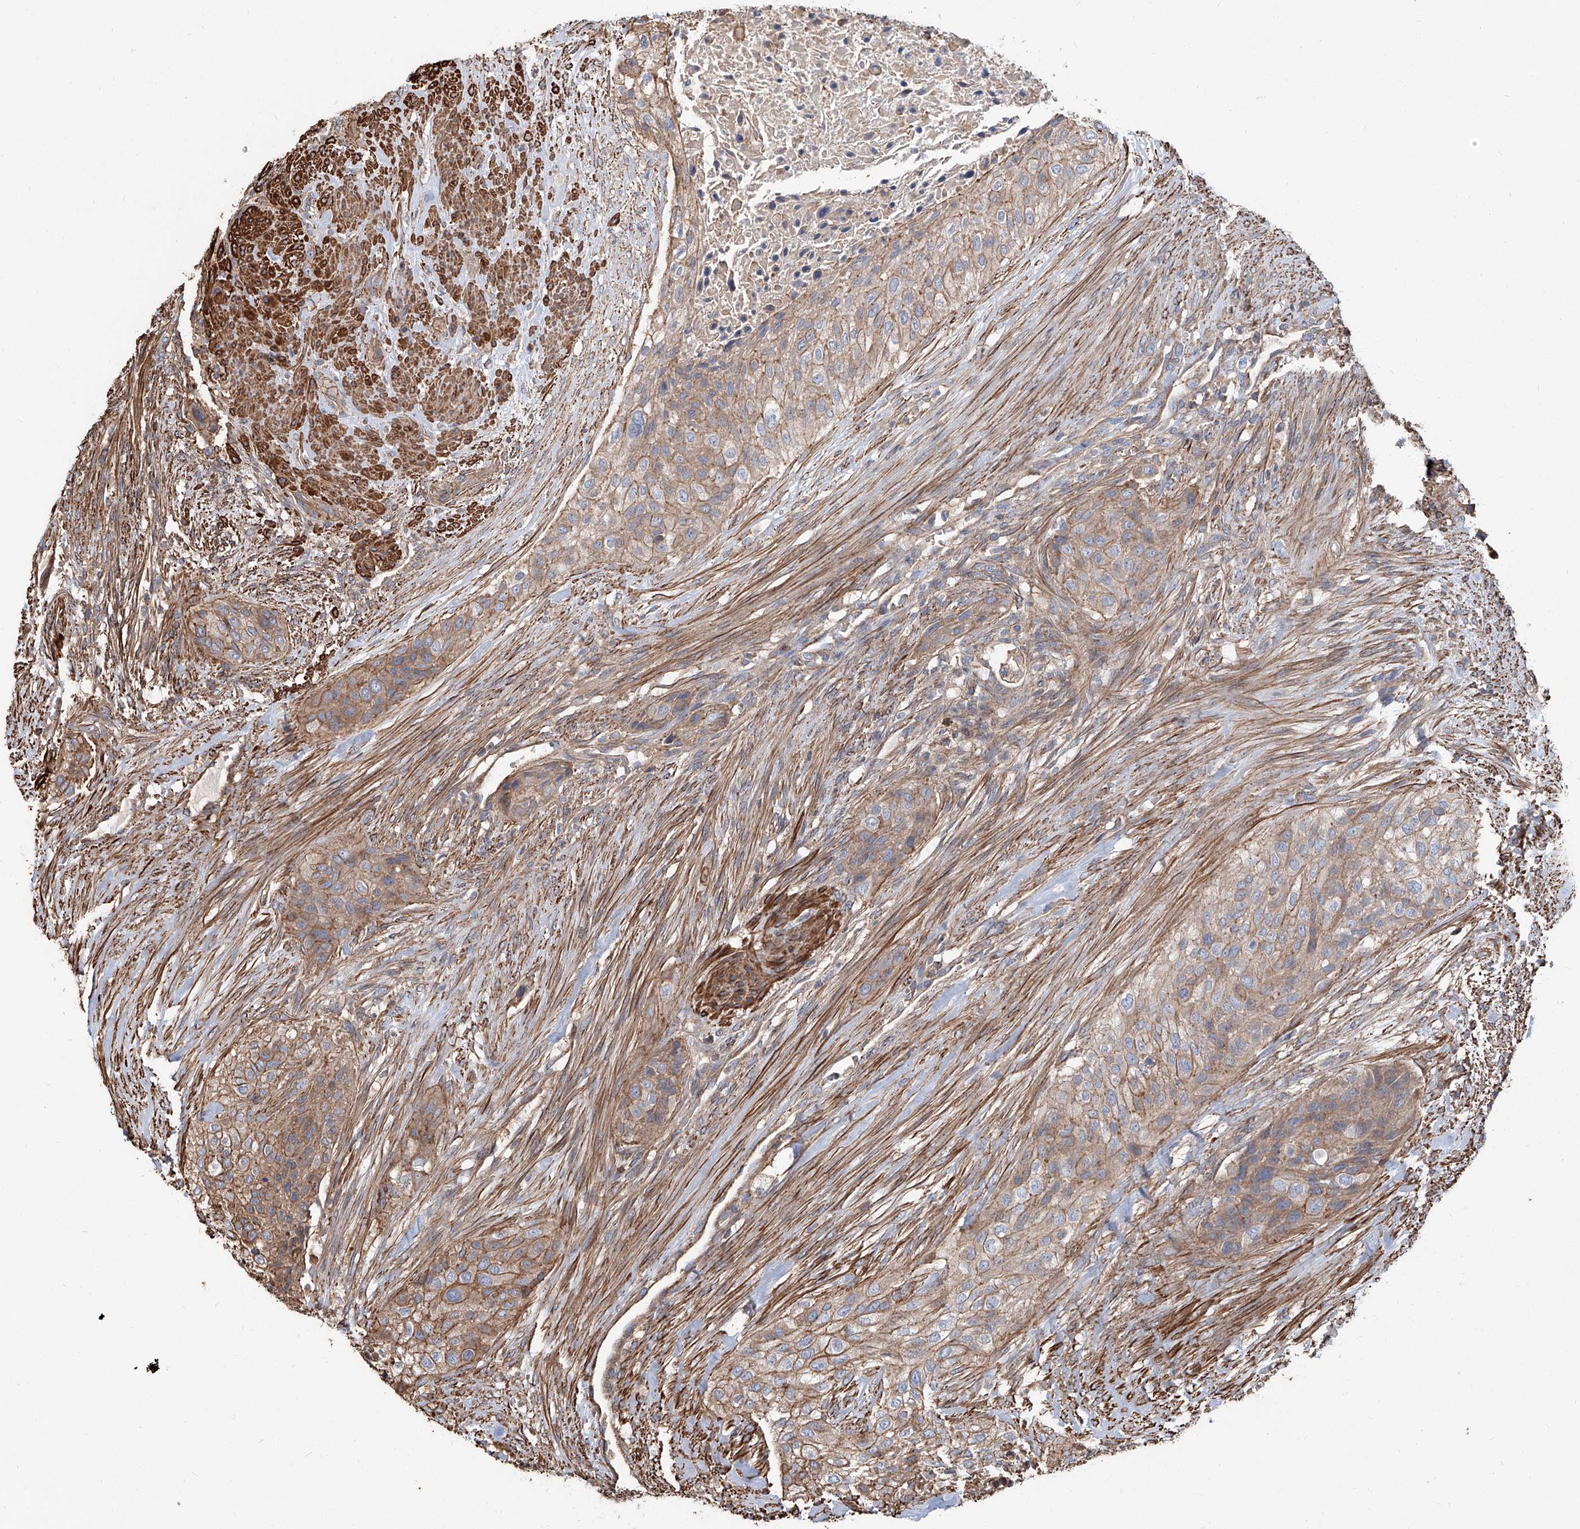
{"staining": {"intensity": "moderate", "quantity": ">75%", "location": "cytoplasmic/membranous"}, "tissue": "urothelial cancer", "cell_type": "Tumor cells", "image_type": "cancer", "snomed": [{"axis": "morphology", "description": "Urothelial carcinoma, High grade"}, {"axis": "topography", "description": "Urinary bladder"}], "caption": "Immunohistochemical staining of urothelial carcinoma (high-grade) exhibits medium levels of moderate cytoplasmic/membranous protein expression in approximately >75% of tumor cells. (Stains: DAB (3,3'-diaminobenzidine) in brown, nuclei in blue, Microscopy: brightfield microscopy at high magnification).", "gene": "PIEZO2", "patient": {"sex": "male", "age": 35}}